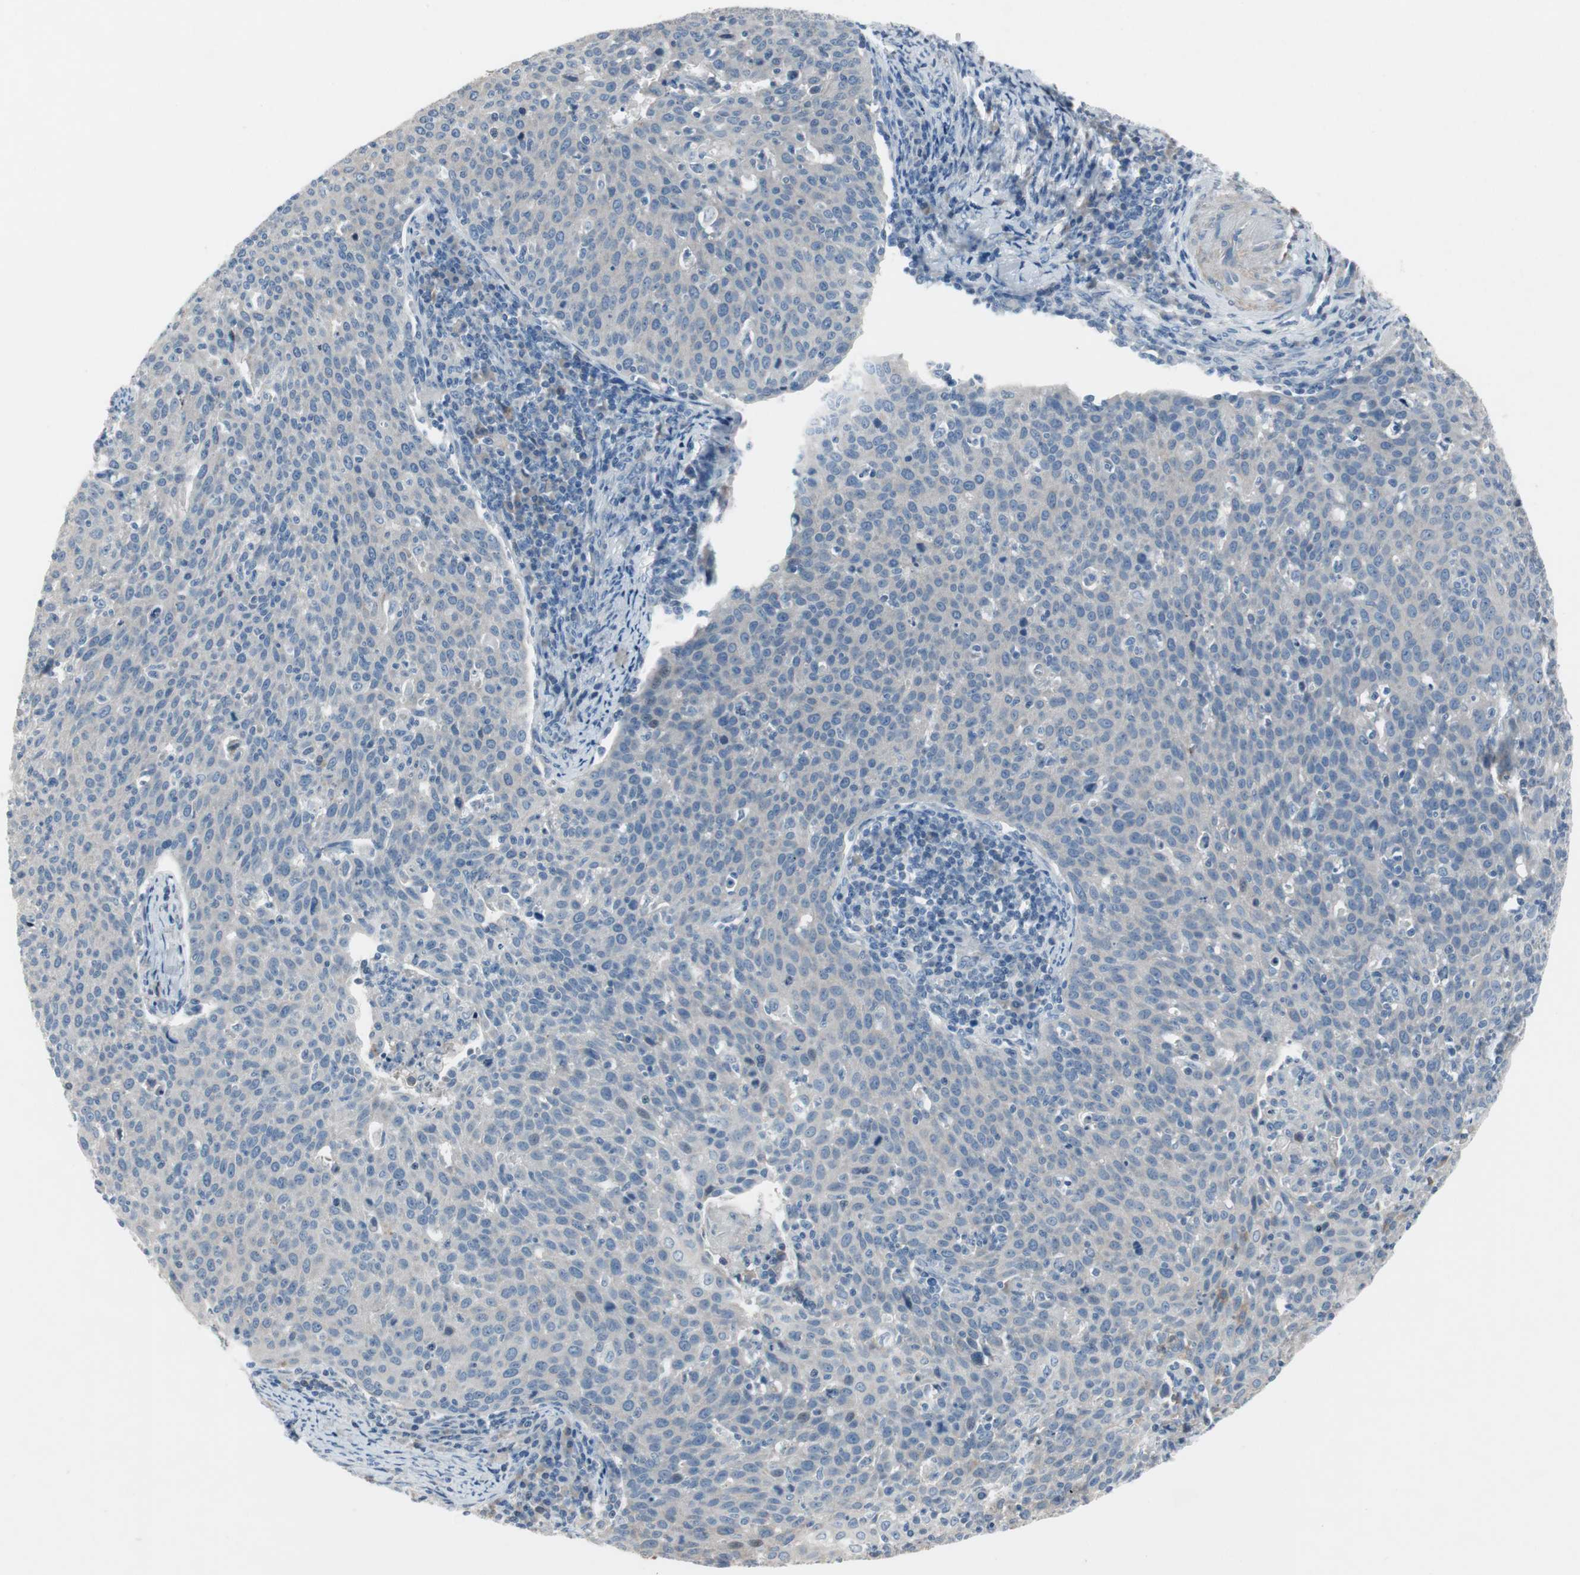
{"staining": {"intensity": "negative", "quantity": "none", "location": "none"}, "tissue": "cervical cancer", "cell_type": "Tumor cells", "image_type": "cancer", "snomed": [{"axis": "morphology", "description": "Squamous cell carcinoma, NOS"}, {"axis": "topography", "description": "Cervix"}], "caption": "High magnification brightfield microscopy of cervical cancer stained with DAB (3,3'-diaminobenzidine) (brown) and counterstained with hematoxylin (blue): tumor cells show no significant expression. (DAB IHC visualized using brightfield microscopy, high magnification).", "gene": "PIGR", "patient": {"sex": "female", "age": 38}}